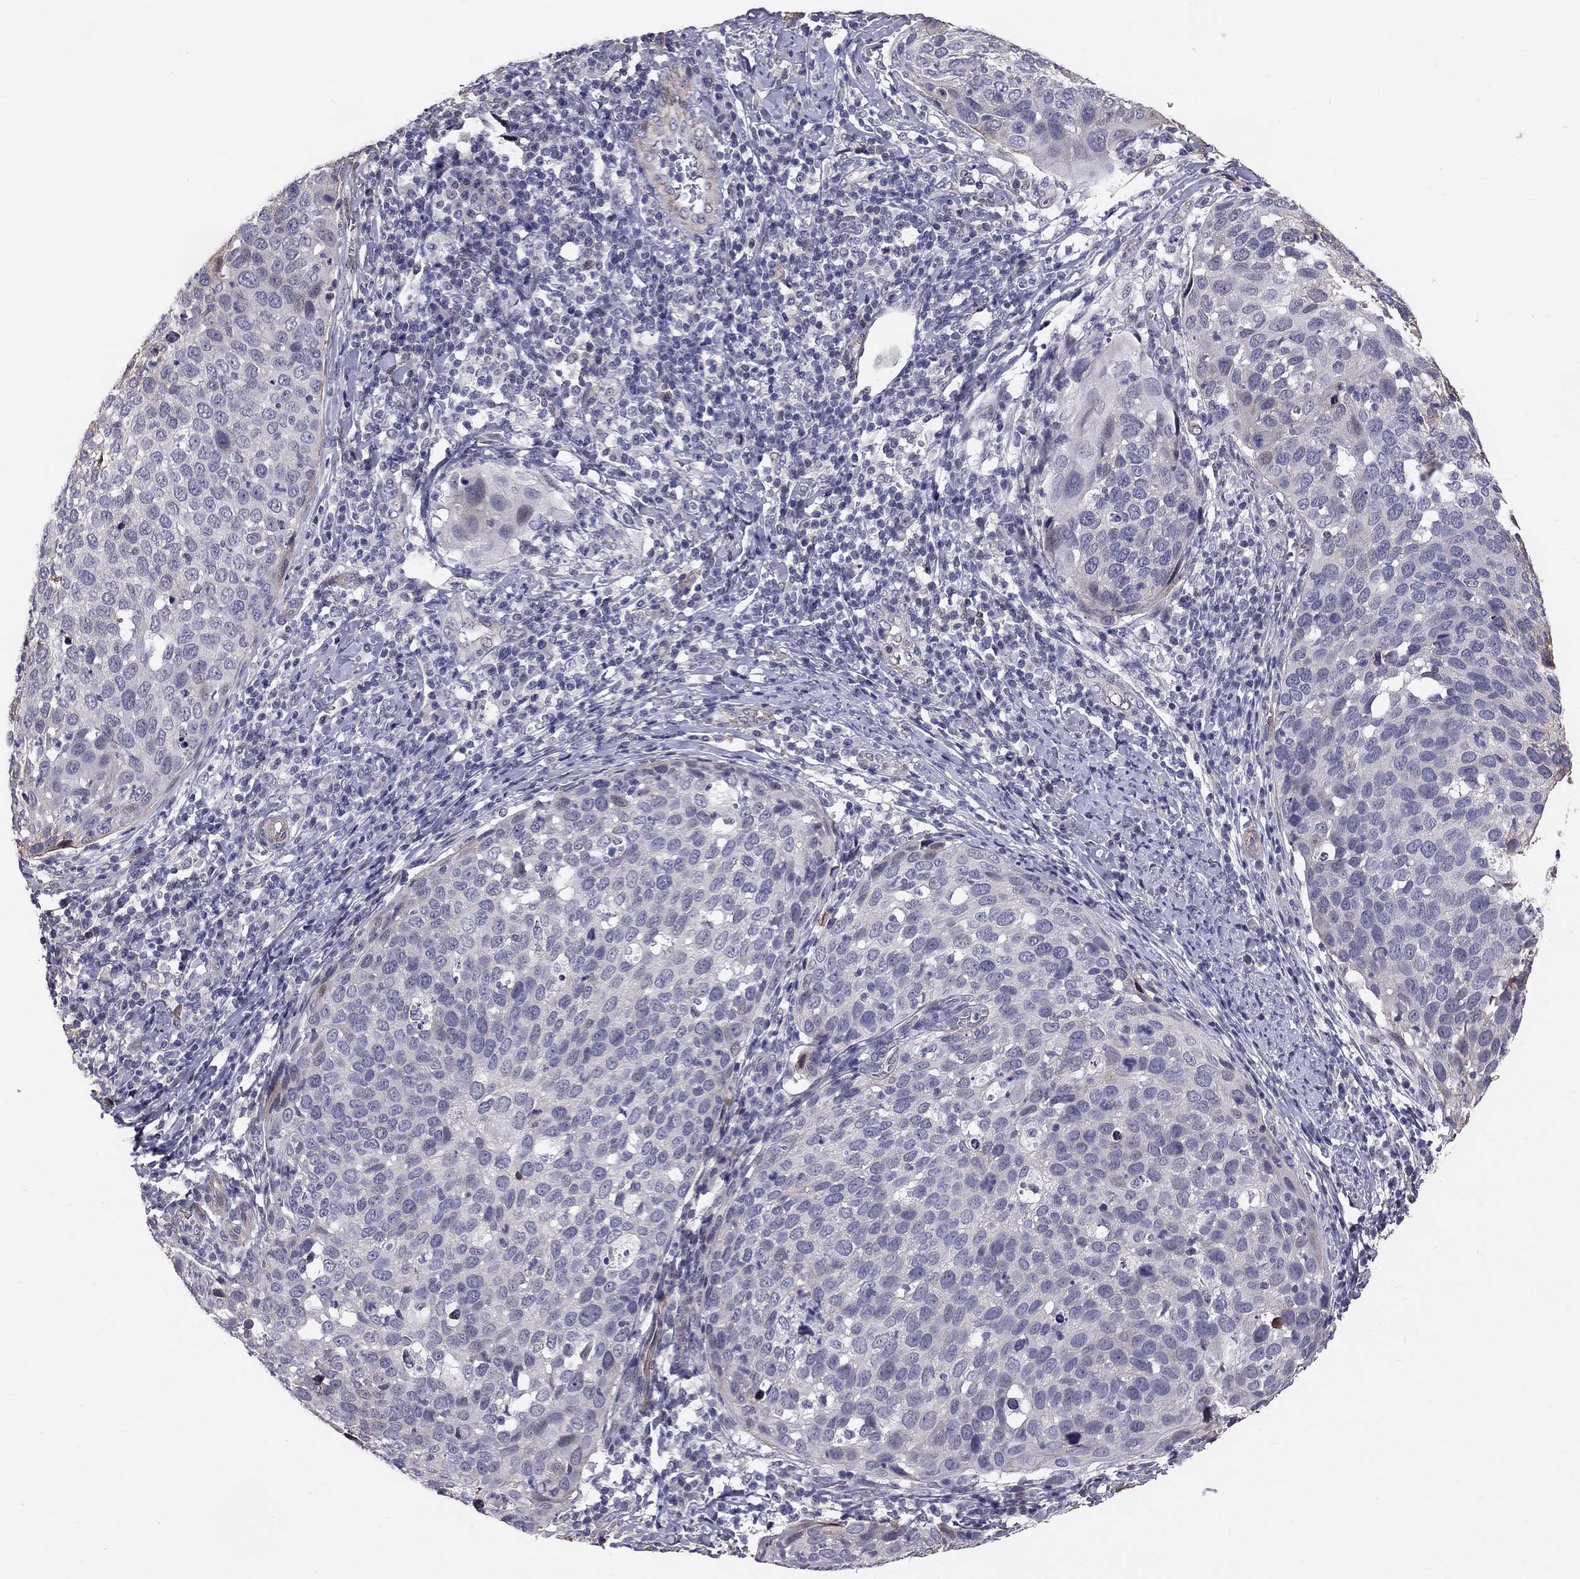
{"staining": {"intensity": "negative", "quantity": "none", "location": "none"}, "tissue": "cervical cancer", "cell_type": "Tumor cells", "image_type": "cancer", "snomed": [{"axis": "morphology", "description": "Squamous cell carcinoma, NOS"}, {"axis": "topography", "description": "Cervix"}], "caption": "Tumor cells show no significant protein expression in cervical cancer. (Stains: DAB immunohistochemistry with hematoxylin counter stain, Microscopy: brightfield microscopy at high magnification).", "gene": "GJB4", "patient": {"sex": "female", "age": 54}}